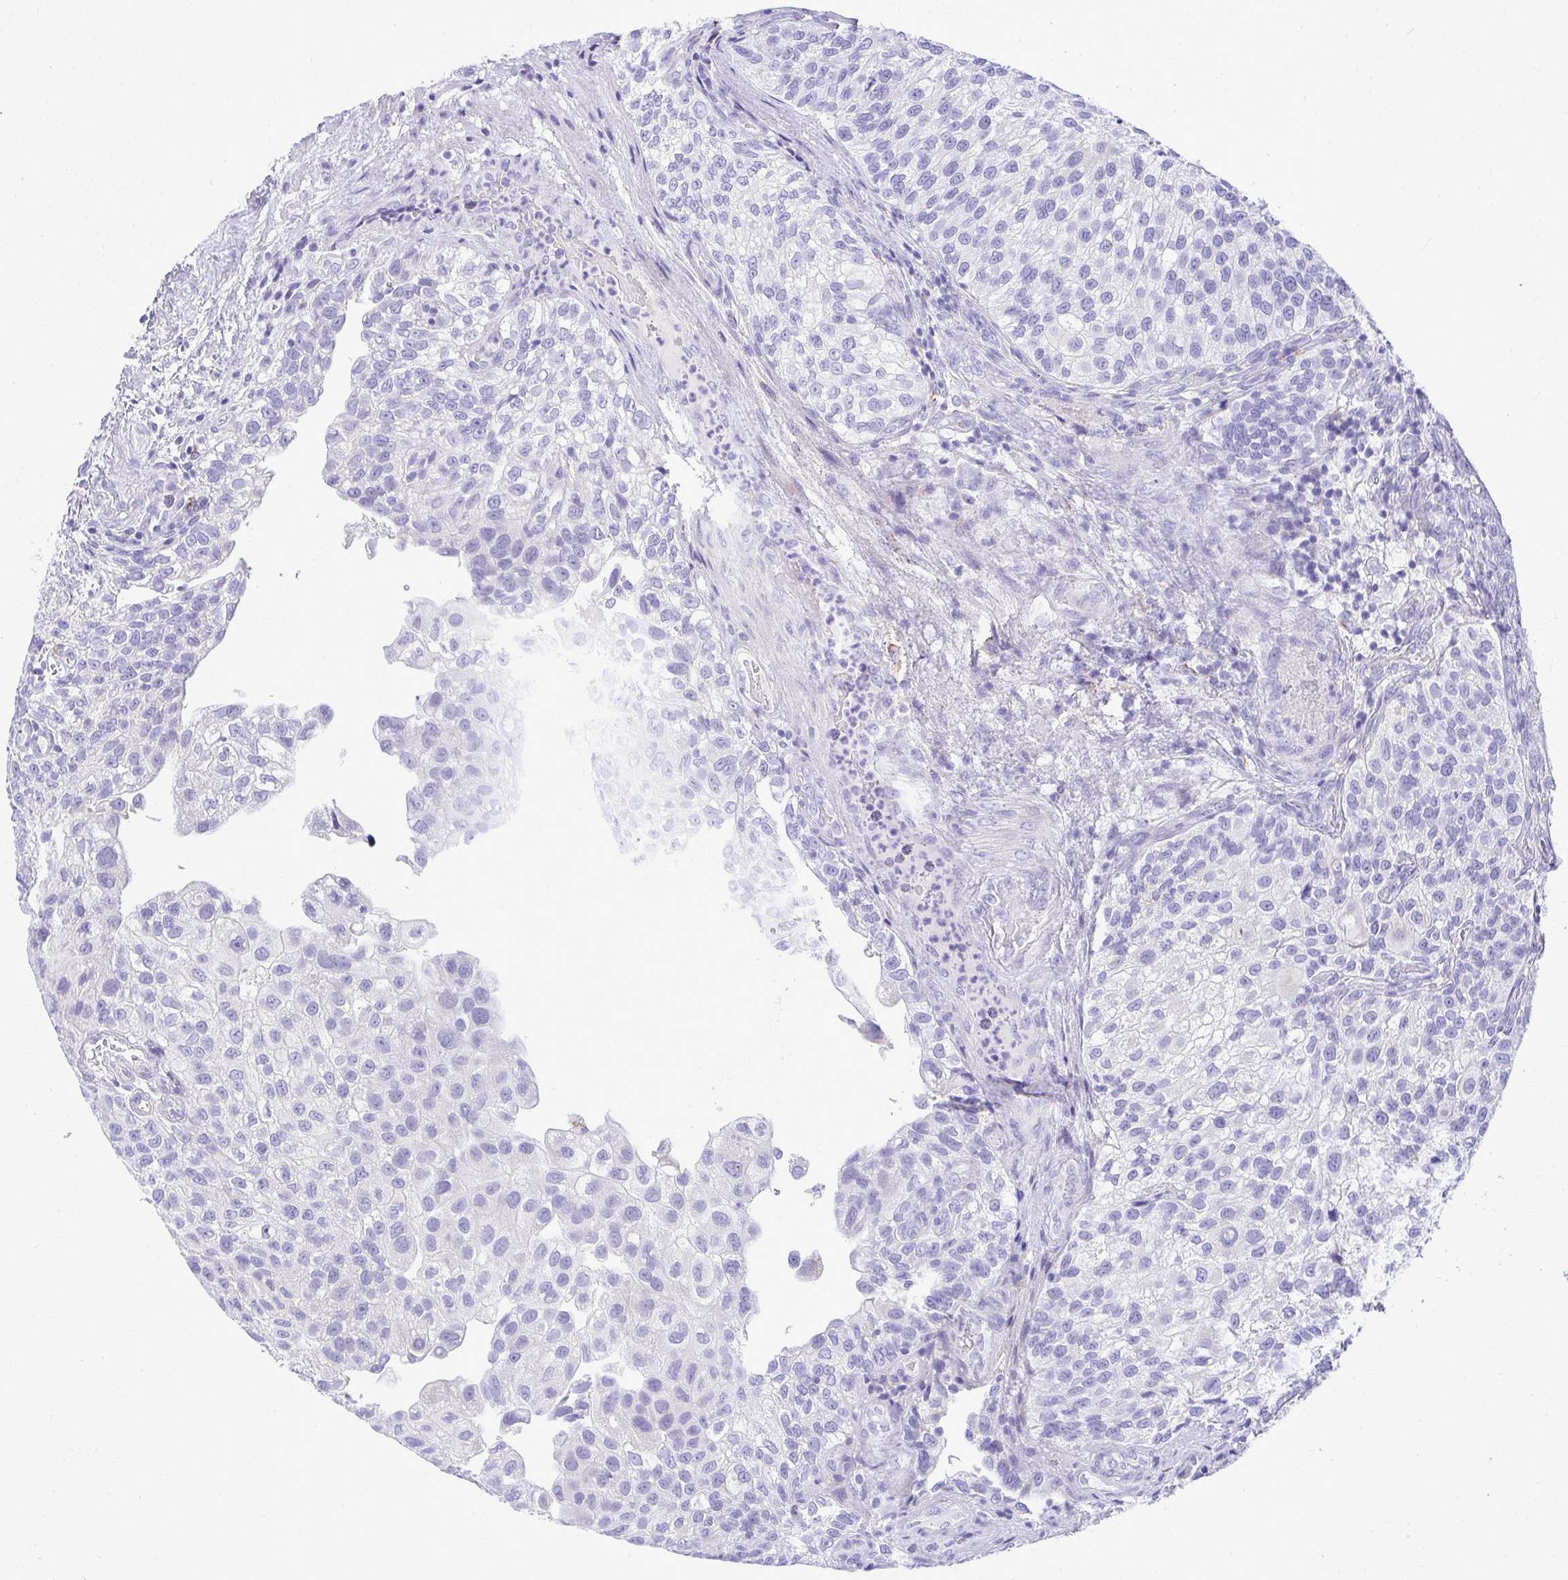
{"staining": {"intensity": "negative", "quantity": "none", "location": "none"}, "tissue": "urothelial cancer", "cell_type": "Tumor cells", "image_type": "cancer", "snomed": [{"axis": "morphology", "description": "Urothelial carcinoma, NOS"}, {"axis": "topography", "description": "Urinary bladder"}], "caption": "Tumor cells are negative for brown protein staining in transitional cell carcinoma. (DAB immunohistochemistry (IHC) with hematoxylin counter stain).", "gene": "AIG1", "patient": {"sex": "male", "age": 87}}